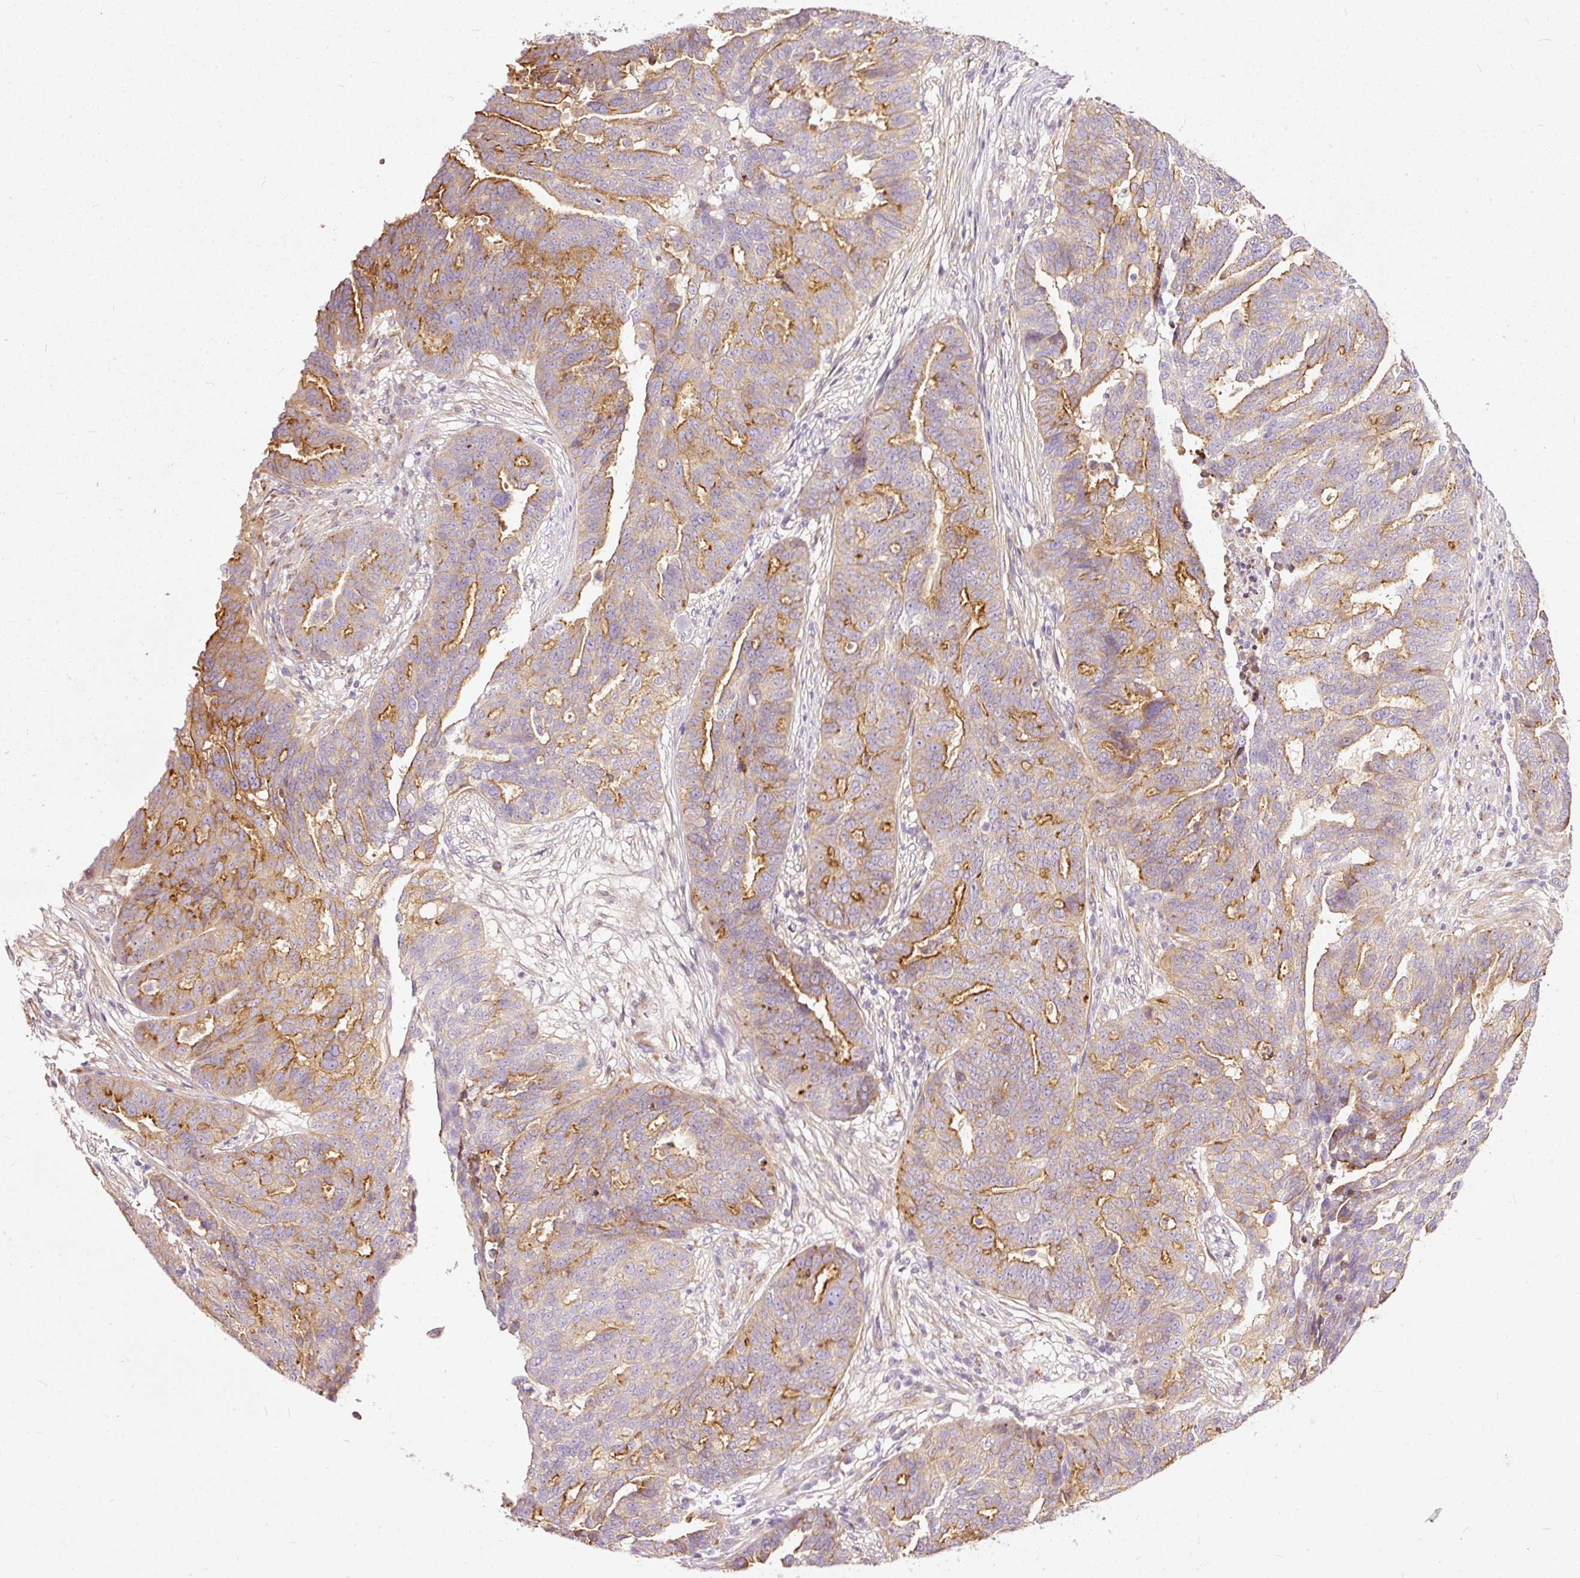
{"staining": {"intensity": "moderate", "quantity": "25%-75%", "location": "cytoplasmic/membranous"}, "tissue": "ovarian cancer", "cell_type": "Tumor cells", "image_type": "cancer", "snomed": [{"axis": "morphology", "description": "Cystadenocarcinoma, serous, NOS"}, {"axis": "topography", "description": "Ovary"}], "caption": "Immunohistochemistry (IHC) staining of serous cystadenocarcinoma (ovarian), which reveals medium levels of moderate cytoplasmic/membranous positivity in about 25%-75% of tumor cells indicating moderate cytoplasmic/membranous protein staining. The staining was performed using DAB (brown) for protein detection and nuclei were counterstained in hematoxylin (blue).", "gene": "PAQR9", "patient": {"sex": "female", "age": 59}}